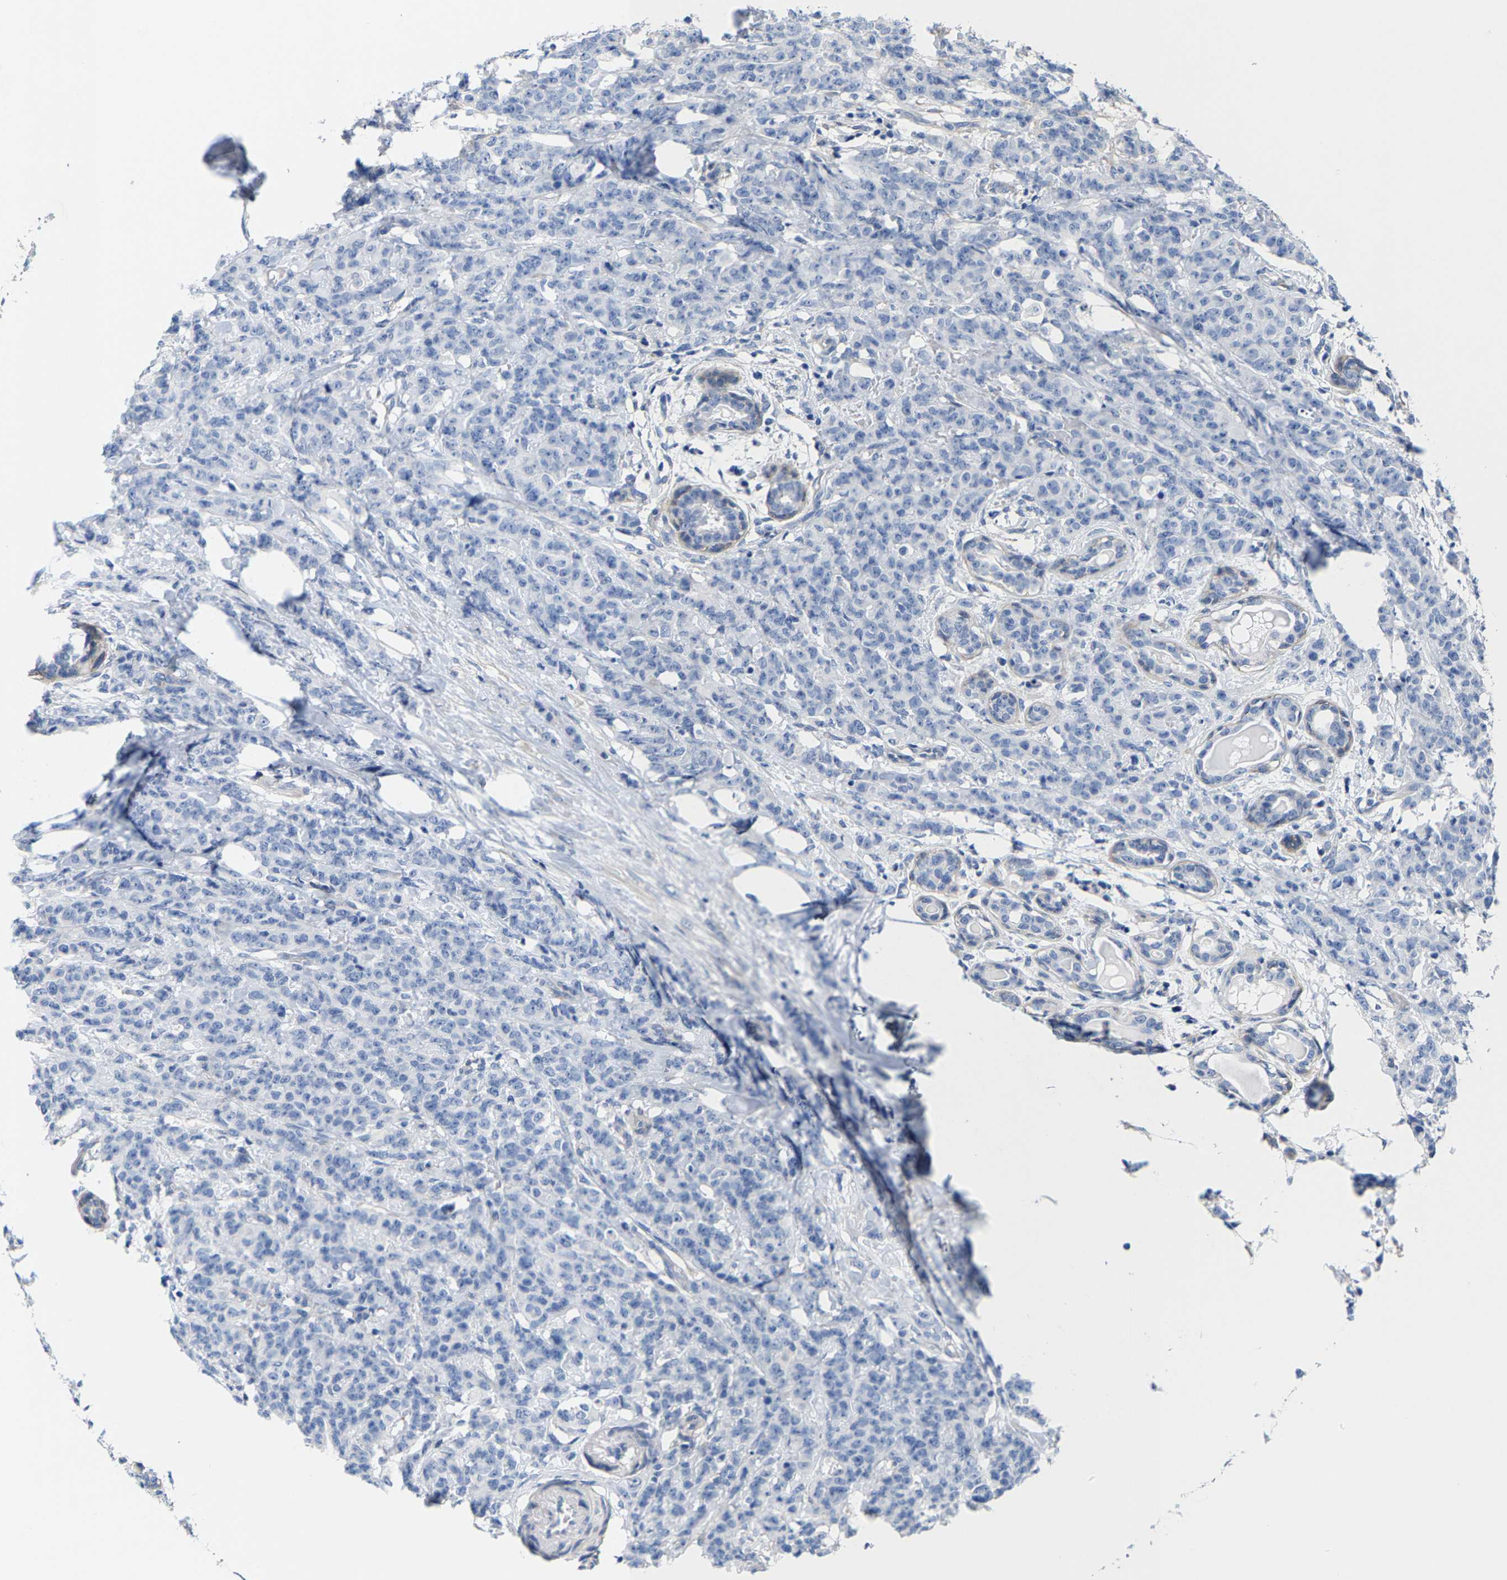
{"staining": {"intensity": "negative", "quantity": "none", "location": "none"}, "tissue": "breast cancer", "cell_type": "Tumor cells", "image_type": "cancer", "snomed": [{"axis": "morphology", "description": "Normal tissue, NOS"}, {"axis": "morphology", "description": "Duct carcinoma"}, {"axis": "topography", "description": "Breast"}], "caption": "A high-resolution histopathology image shows immunohistochemistry staining of breast cancer, which displays no significant expression in tumor cells.", "gene": "DSCAM", "patient": {"sex": "female", "age": 40}}